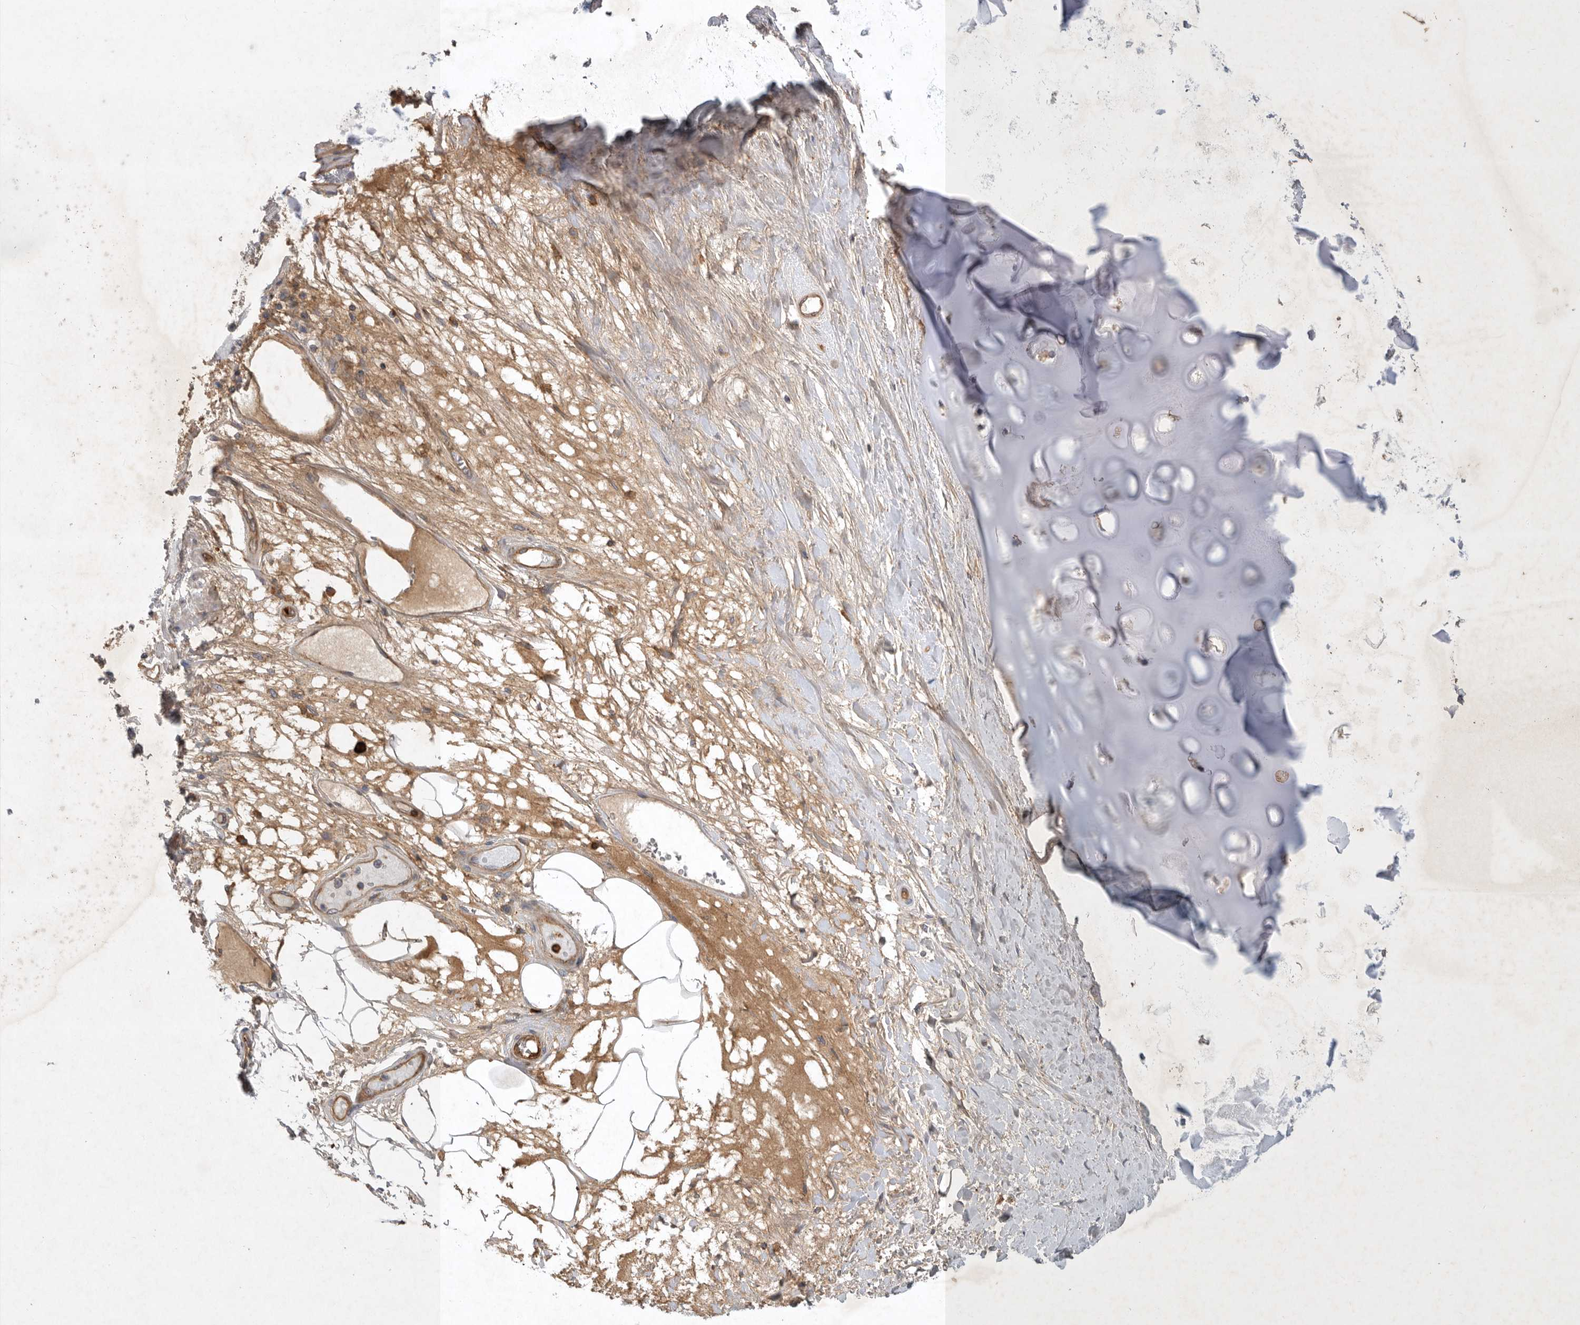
{"staining": {"intensity": "weak", "quantity": "25%-75%", "location": "cytoplasmic/membranous"}, "tissue": "adipose tissue", "cell_type": "Adipocytes", "image_type": "normal", "snomed": [{"axis": "morphology", "description": "Normal tissue, NOS"}, {"axis": "topography", "description": "Bronchus"}], "caption": "IHC staining of benign adipose tissue, which shows low levels of weak cytoplasmic/membranous staining in approximately 25%-75% of adipocytes indicating weak cytoplasmic/membranous protein positivity. The staining was performed using DAB (brown) for protein detection and nuclei were counterstained in hematoxylin (blue).", "gene": "MLPH", "patient": {"sex": "male", "age": 66}}